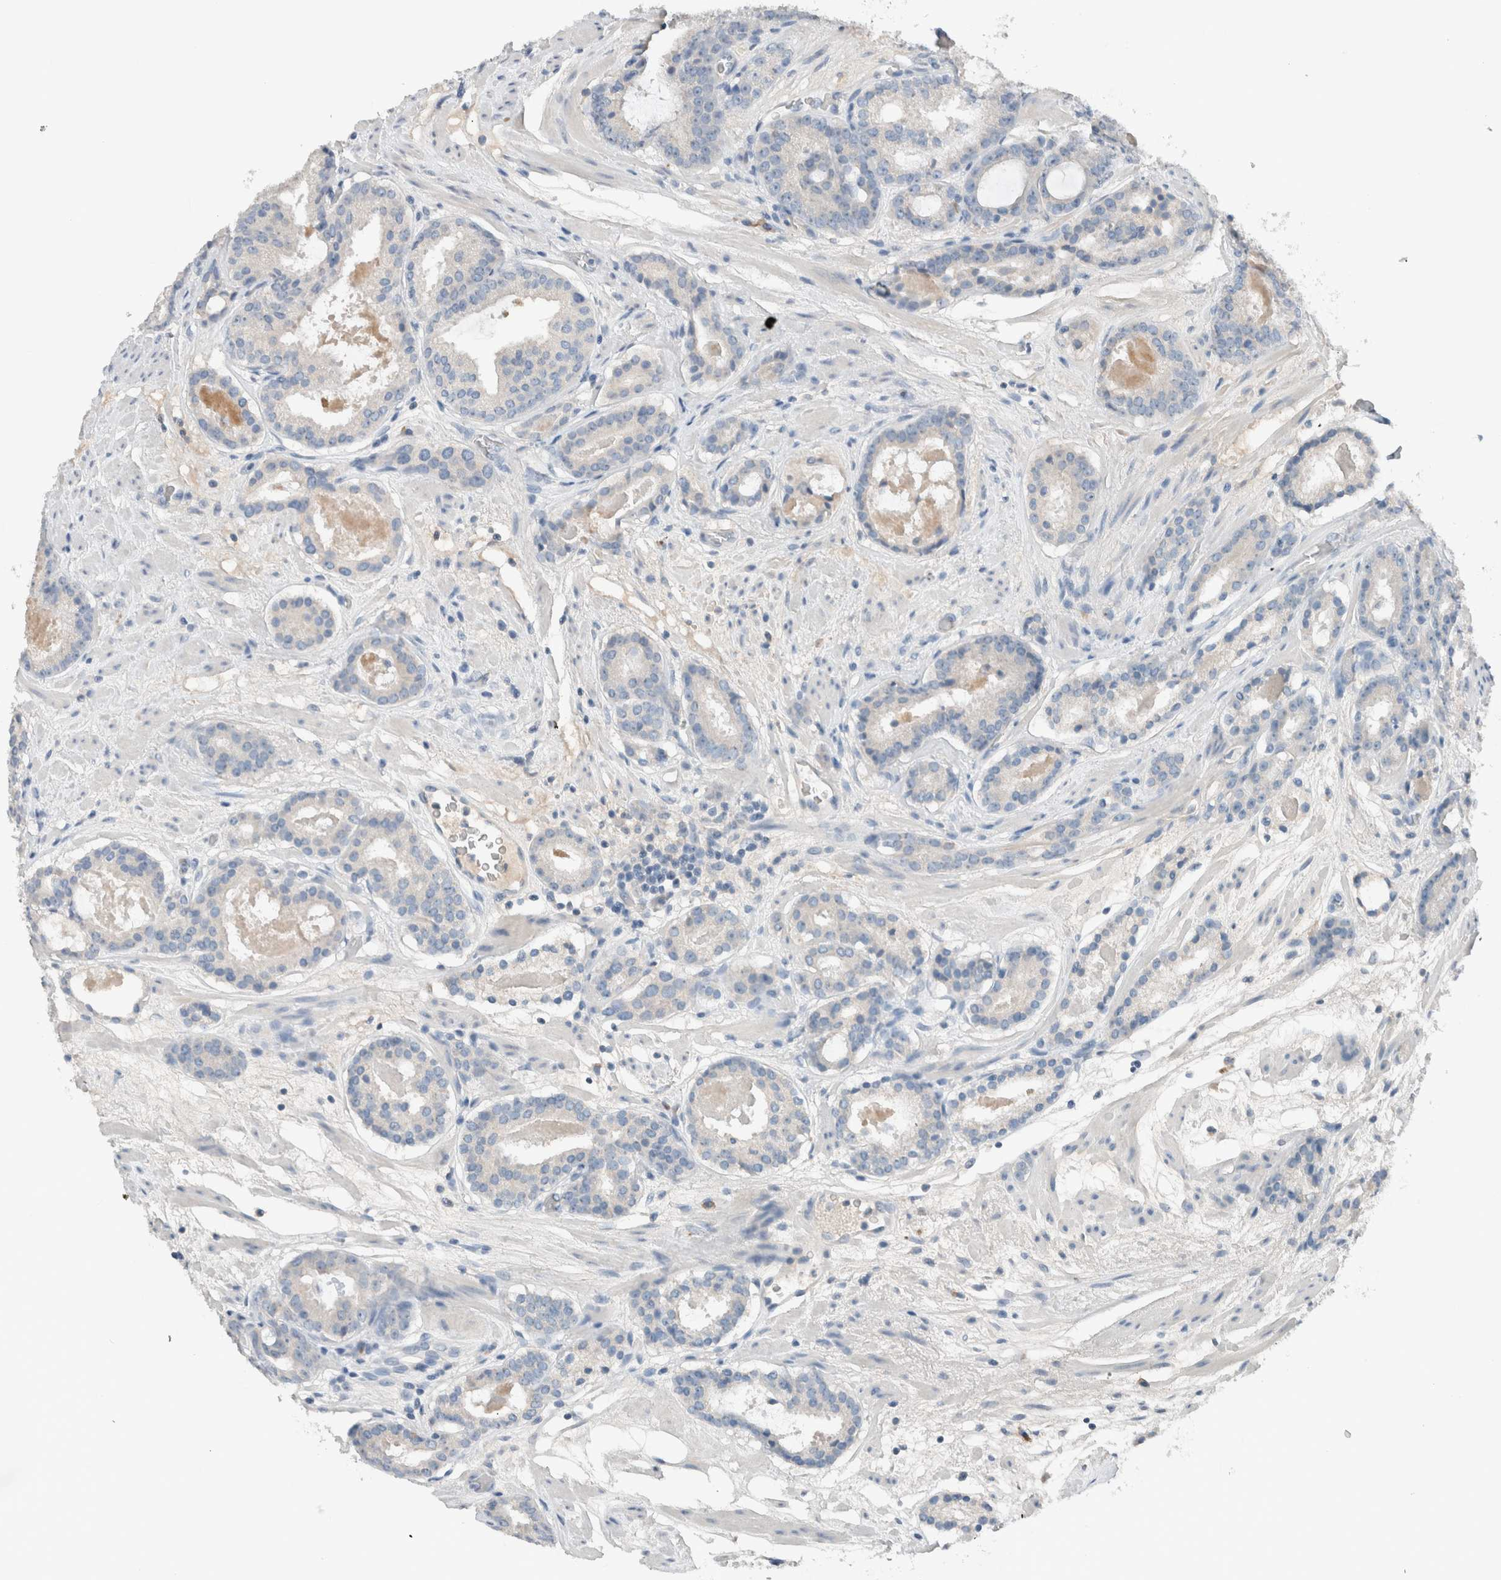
{"staining": {"intensity": "negative", "quantity": "none", "location": "none"}, "tissue": "prostate cancer", "cell_type": "Tumor cells", "image_type": "cancer", "snomed": [{"axis": "morphology", "description": "Adenocarcinoma, Low grade"}, {"axis": "topography", "description": "Prostate"}], "caption": "High power microscopy micrograph of an immunohistochemistry (IHC) micrograph of prostate cancer (low-grade adenocarcinoma), revealing no significant positivity in tumor cells. (Stains: DAB (3,3'-diaminobenzidine) IHC with hematoxylin counter stain, Microscopy: brightfield microscopy at high magnification).", "gene": "DUOX1", "patient": {"sex": "male", "age": 69}}